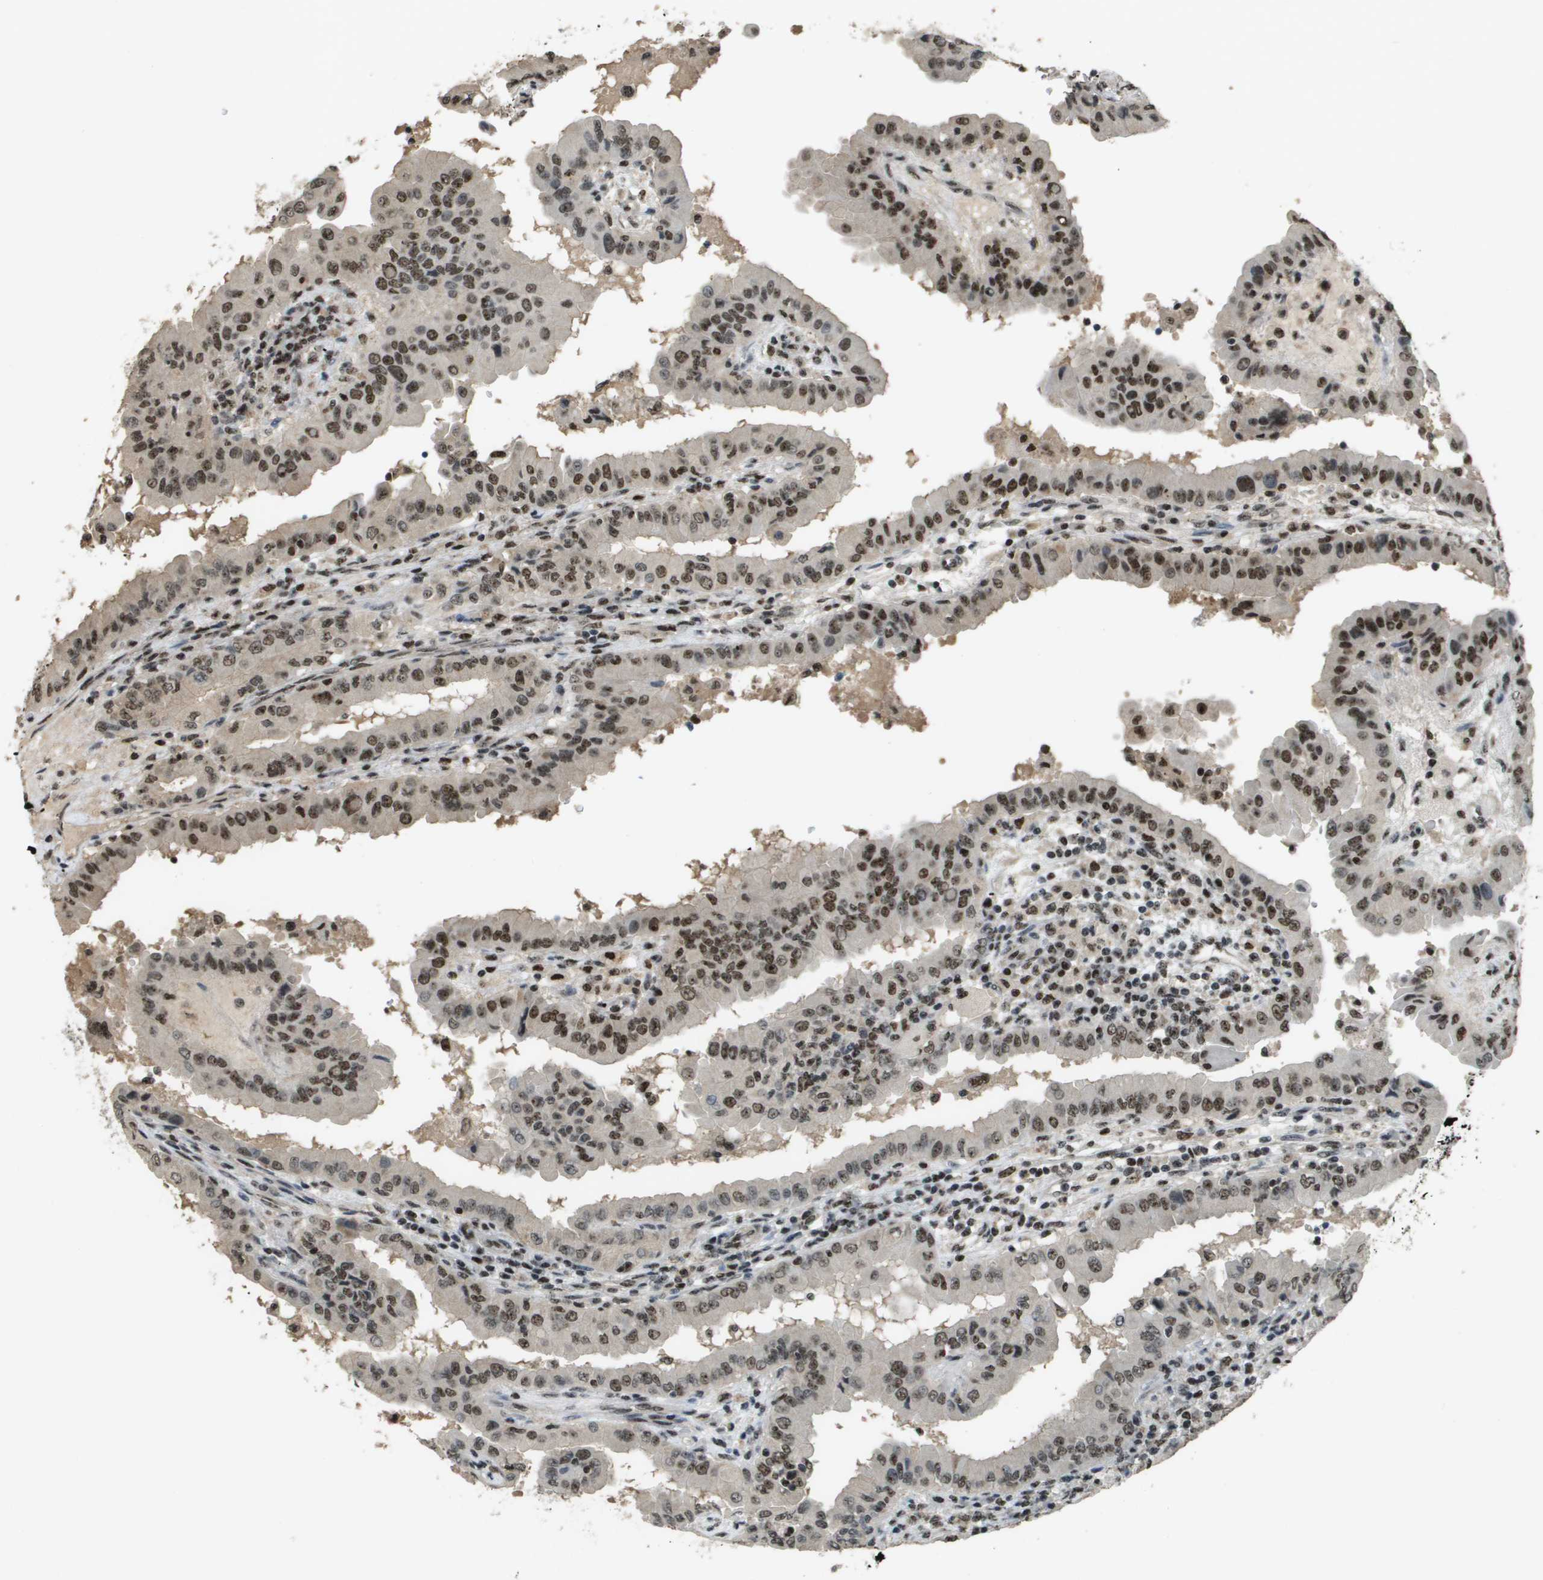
{"staining": {"intensity": "moderate", "quantity": ">75%", "location": "nuclear"}, "tissue": "thyroid cancer", "cell_type": "Tumor cells", "image_type": "cancer", "snomed": [{"axis": "morphology", "description": "Papillary adenocarcinoma, NOS"}, {"axis": "topography", "description": "Thyroid gland"}], "caption": "Immunohistochemical staining of thyroid cancer (papillary adenocarcinoma) exhibits moderate nuclear protein positivity in about >75% of tumor cells.", "gene": "SP100", "patient": {"sex": "male", "age": 33}}